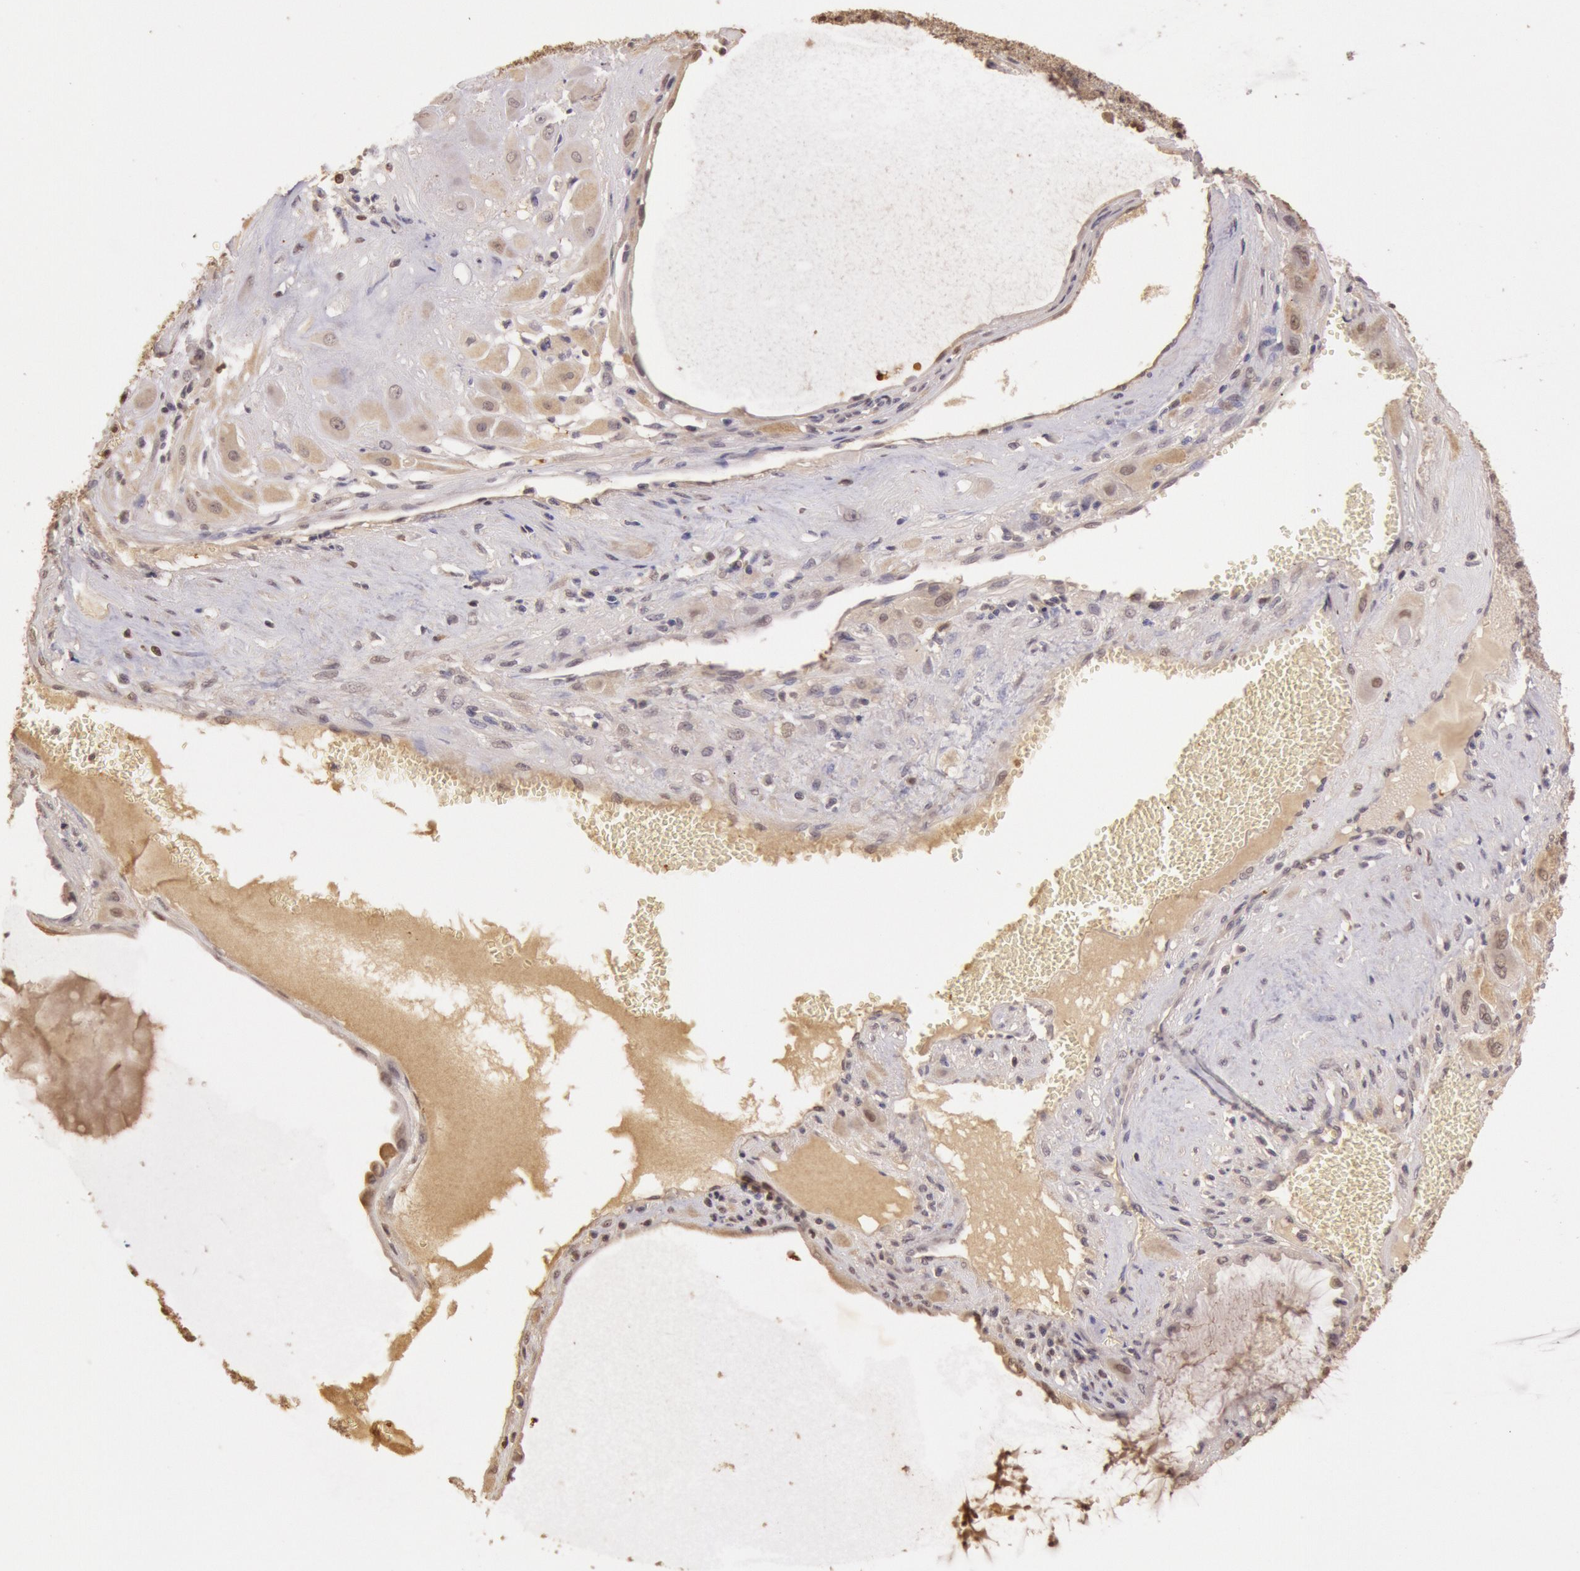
{"staining": {"intensity": "weak", "quantity": "25%-75%", "location": "cytoplasmic/membranous"}, "tissue": "cervical cancer", "cell_type": "Tumor cells", "image_type": "cancer", "snomed": [{"axis": "morphology", "description": "Squamous cell carcinoma, NOS"}, {"axis": "topography", "description": "Cervix"}], "caption": "Cervical cancer (squamous cell carcinoma) was stained to show a protein in brown. There is low levels of weak cytoplasmic/membranous positivity in approximately 25%-75% of tumor cells. Using DAB (3,3'-diaminobenzidine) (brown) and hematoxylin (blue) stains, captured at high magnification using brightfield microscopy.", "gene": "SOD1", "patient": {"sex": "female", "age": 34}}